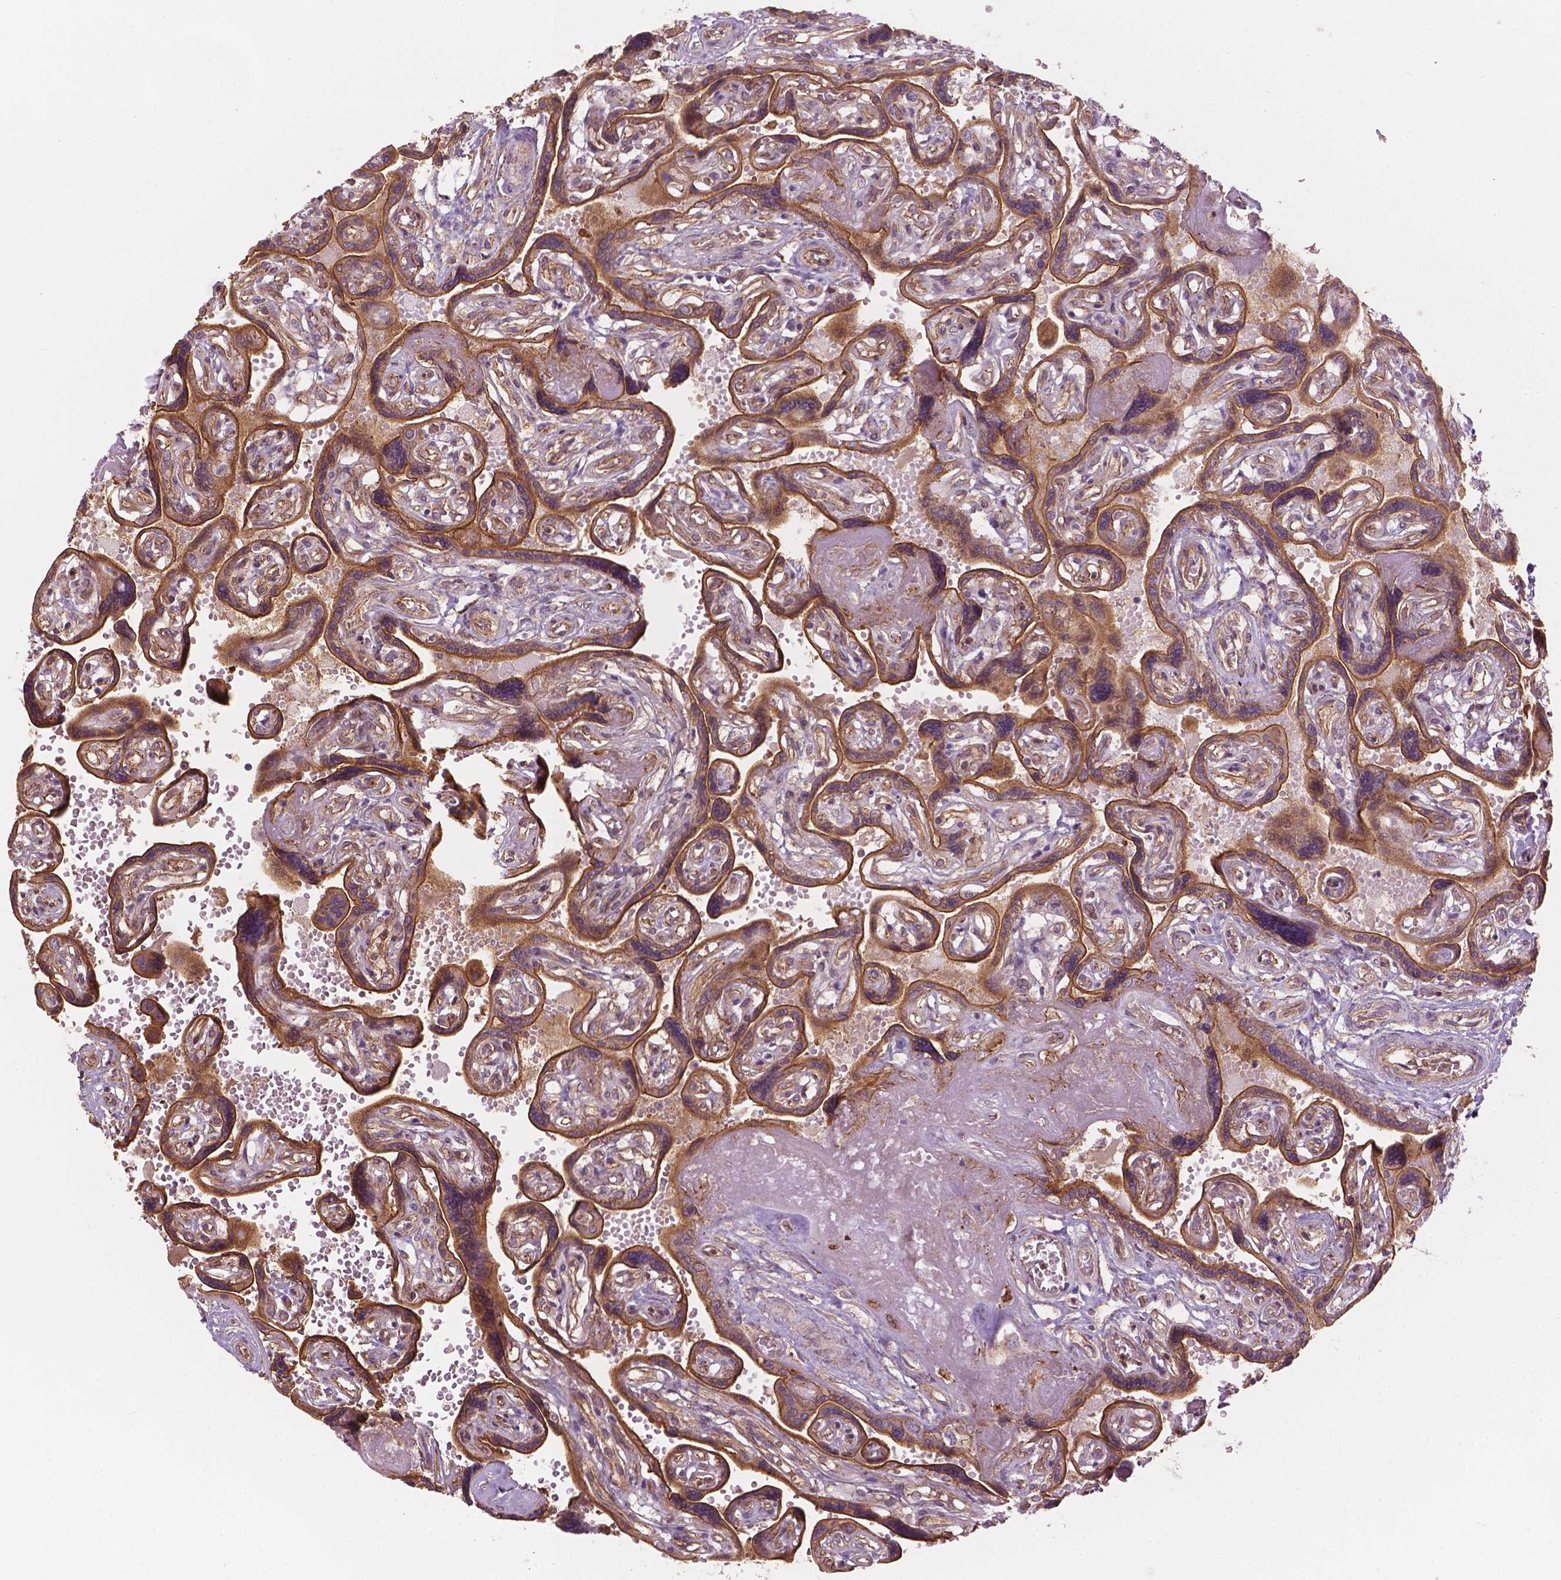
{"staining": {"intensity": "moderate", "quantity": ">75%", "location": "cytoplasmic/membranous"}, "tissue": "placenta", "cell_type": "Decidual cells", "image_type": "normal", "snomed": [{"axis": "morphology", "description": "Normal tissue, NOS"}, {"axis": "topography", "description": "Placenta"}], "caption": "Approximately >75% of decidual cells in normal human placenta exhibit moderate cytoplasmic/membranous protein staining as visualized by brown immunohistochemical staining.", "gene": "SURF4", "patient": {"sex": "female", "age": 32}}